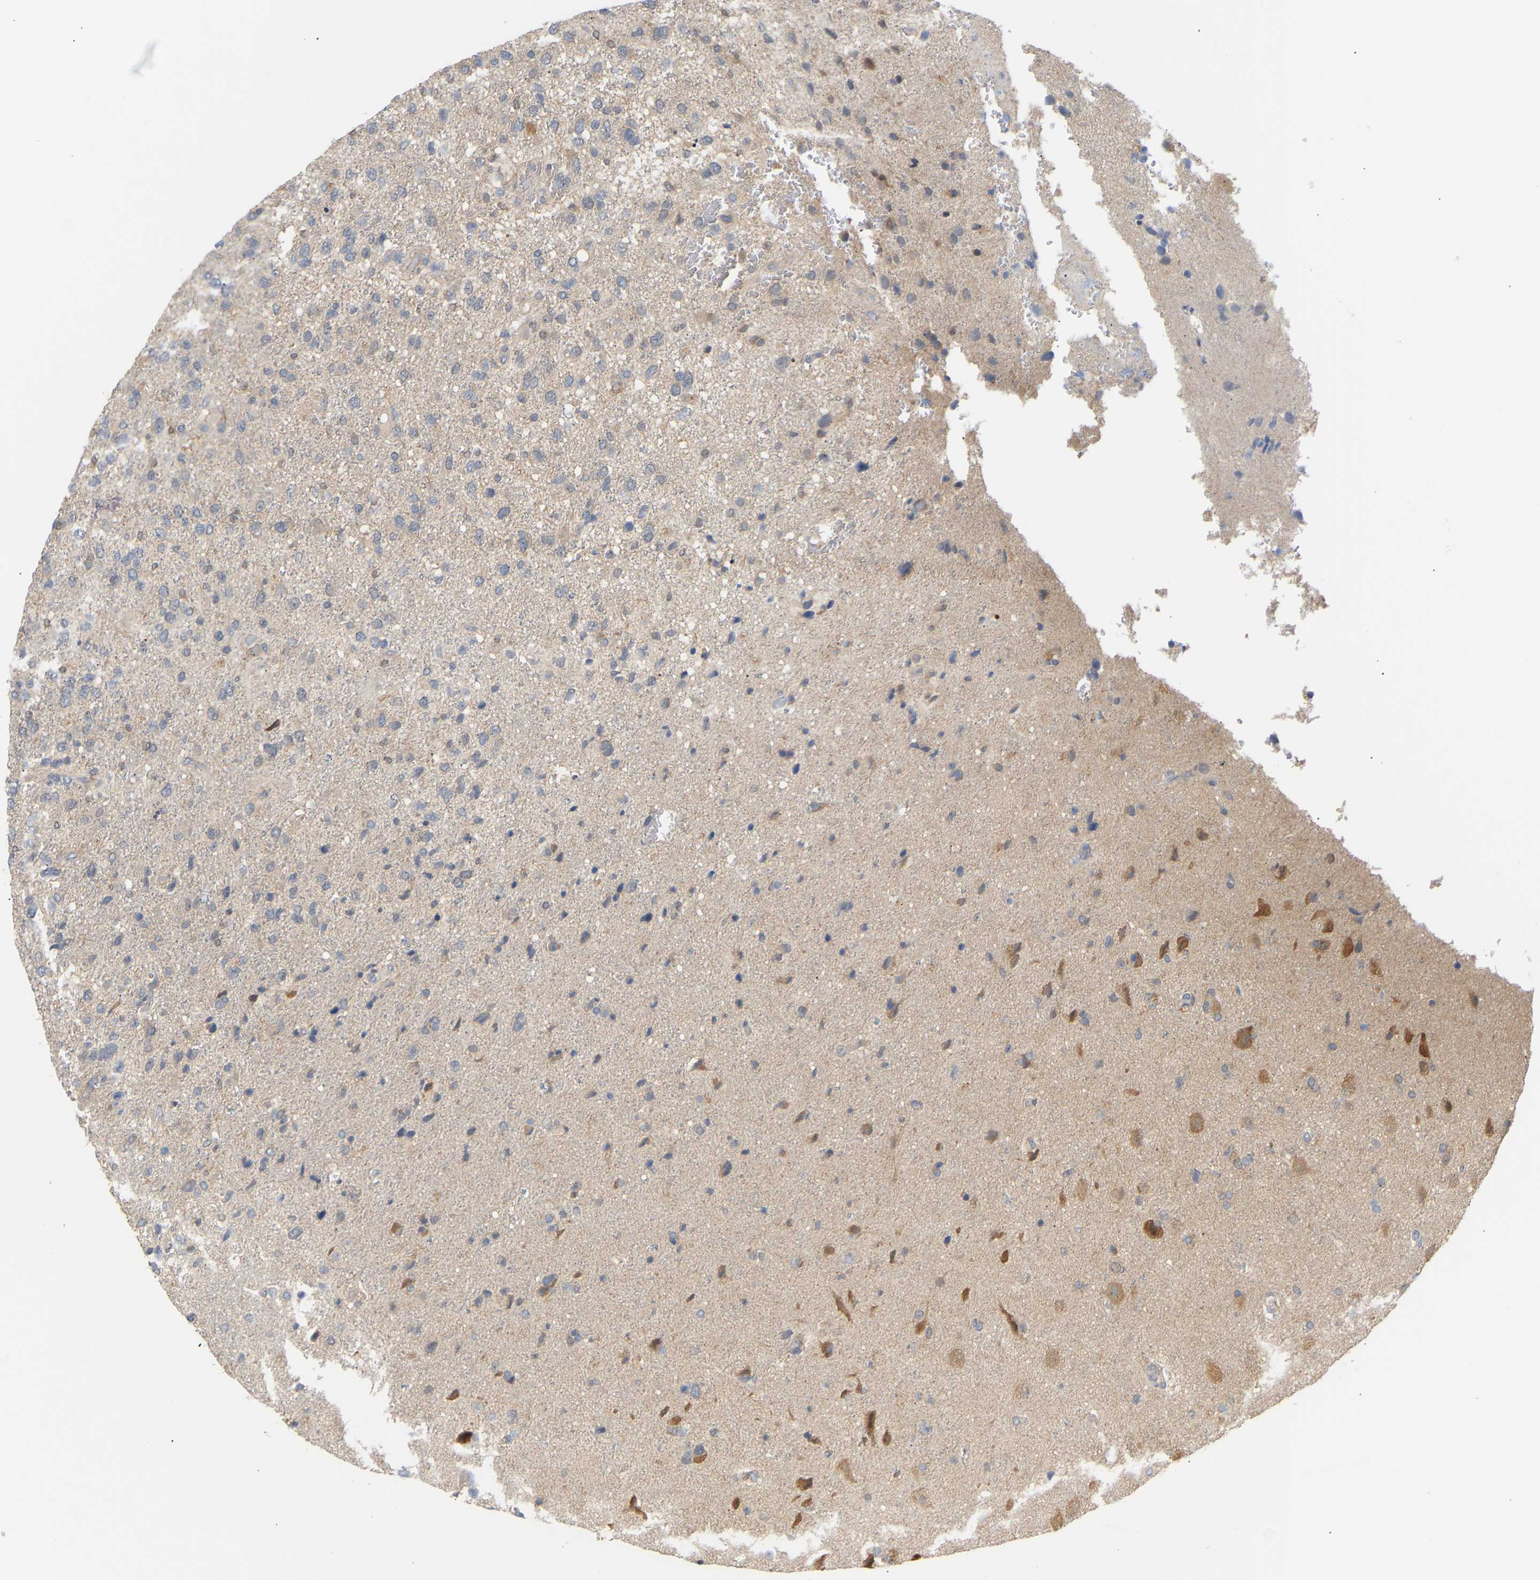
{"staining": {"intensity": "weak", "quantity": "<25%", "location": "cytoplasmic/membranous"}, "tissue": "glioma", "cell_type": "Tumor cells", "image_type": "cancer", "snomed": [{"axis": "morphology", "description": "Glioma, malignant, High grade"}, {"axis": "topography", "description": "Brain"}], "caption": "Tumor cells are negative for brown protein staining in high-grade glioma (malignant).", "gene": "TPMT", "patient": {"sex": "female", "age": 58}}